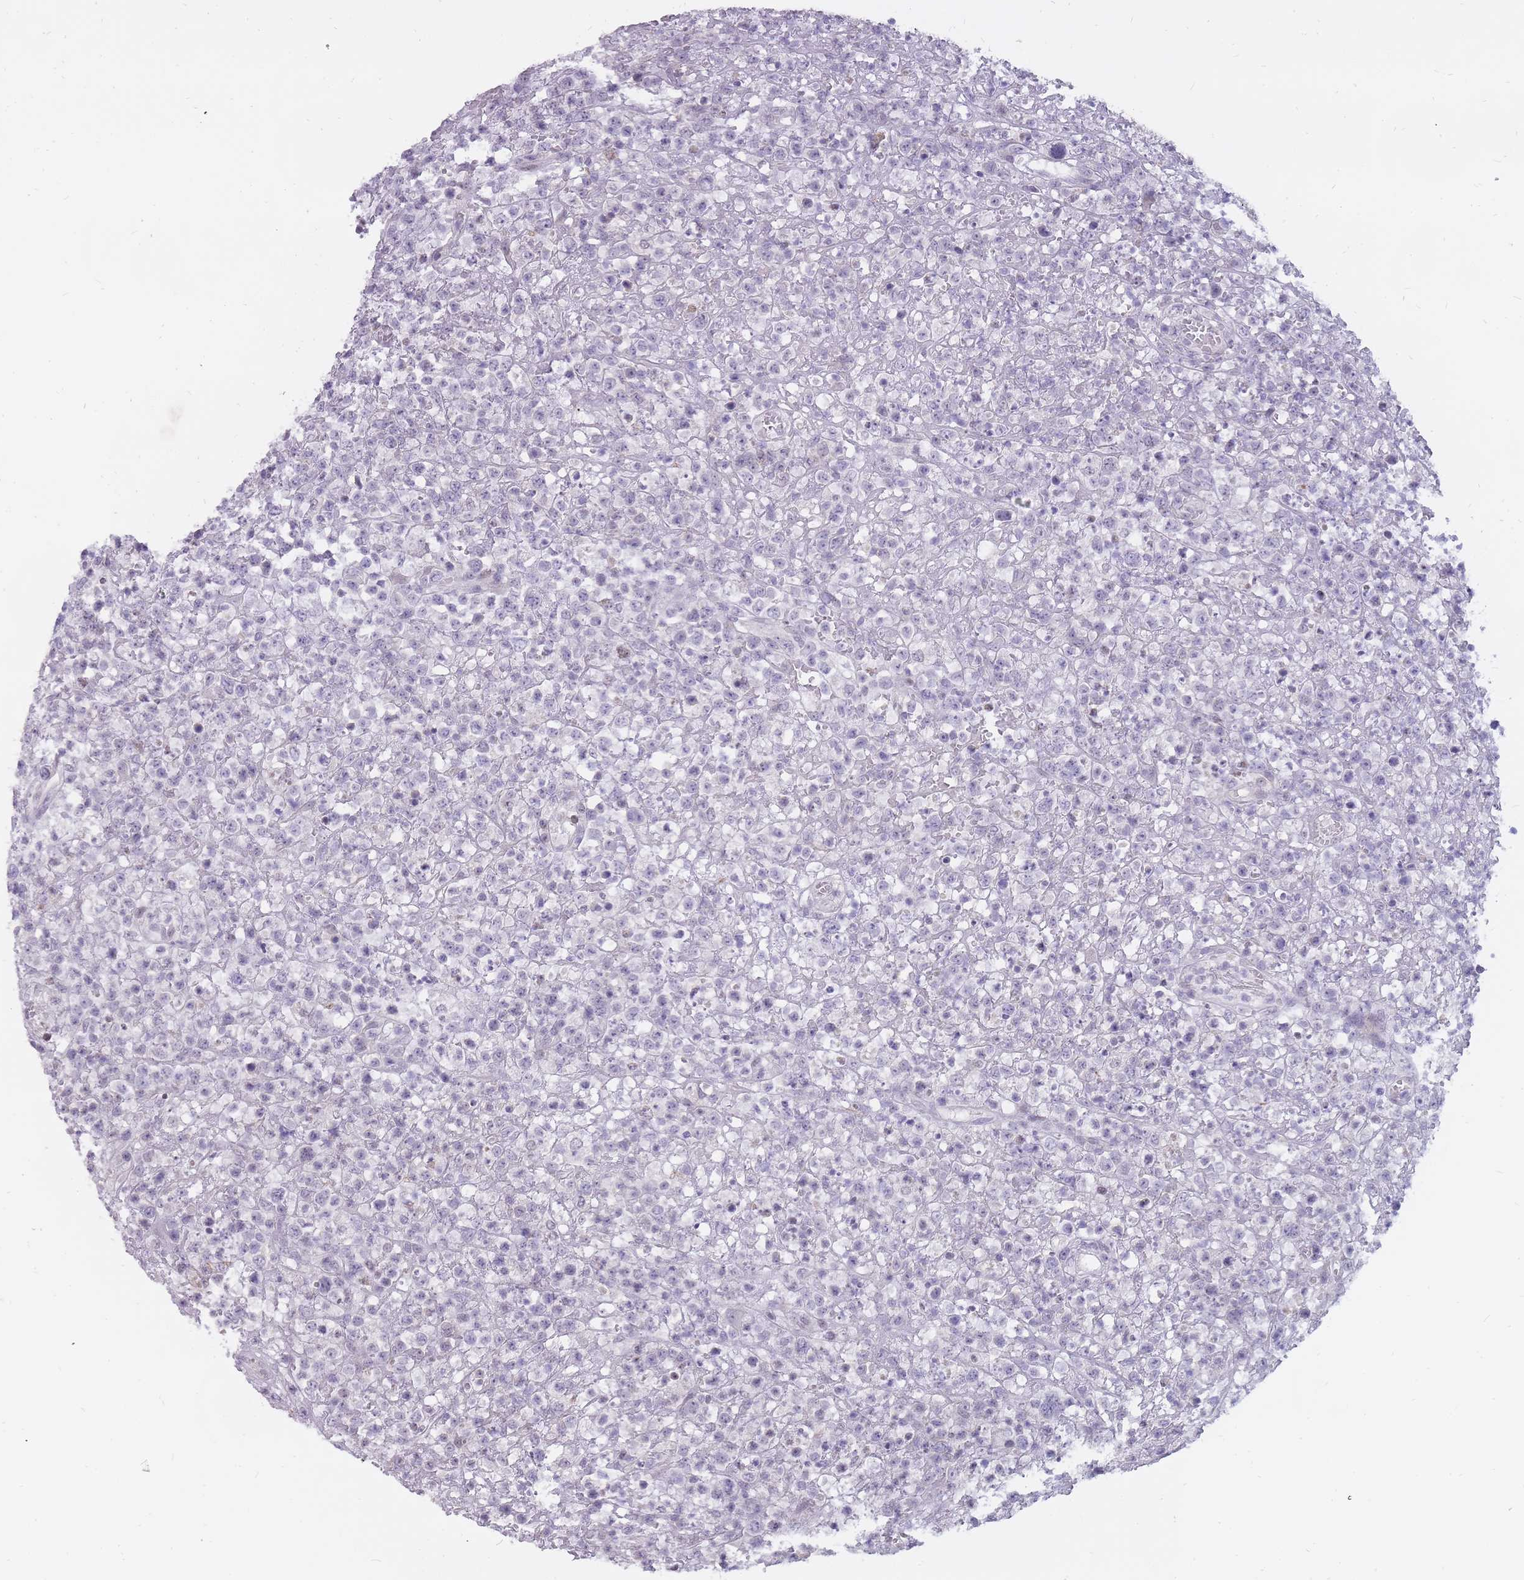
{"staining": {"intensity": "negative", "quantity": "none", "location": "none"}, "tissue": "lymphoma", "cell_type": "Tumor cells", "image_type": "cancer", "snomed": [{"axis": "morphology", "description": "Malignant lymphoma, non-Hodgkin's type, High grade"}, {"axis": "topography", "description": "Colon"}], "caption": "Immunohistochemistry histopathology image of human high-grade malignant lymphoma, non-Hodgkin's type stained for a protein (brown), which displays no expression in tumor cells.", "gene": "POMZP3", "patient": {"sex": "female", "age": 53}}